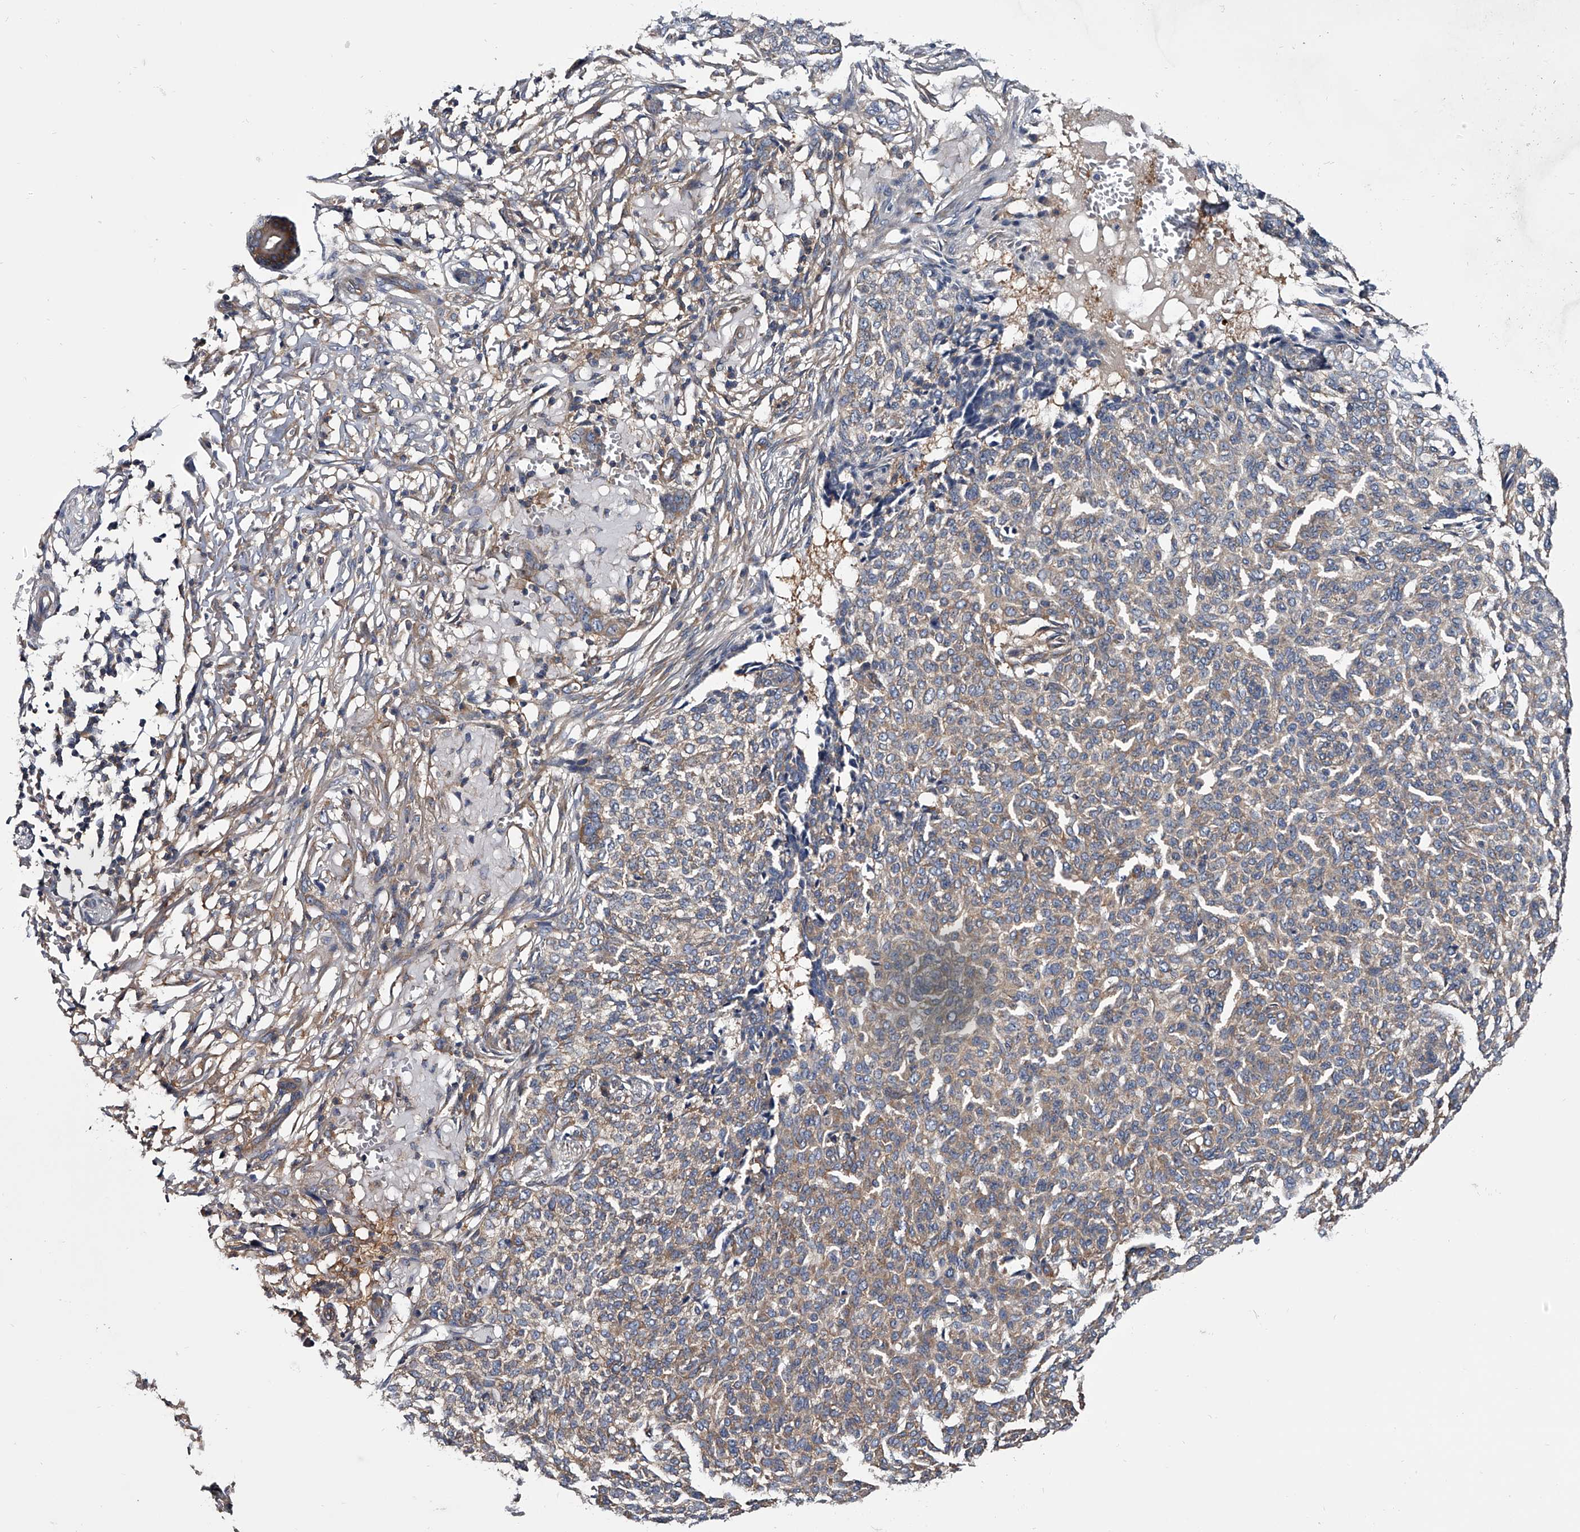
{"staining": {"intensity": "weak", "quantity": "25%-75%", "location": "cytoplasmic/membranous"}, "tissue": "skin cancer", "cell_type": "Tumor cells", "image_type": "cancer", "snomed": [{"axis": "morphology", "description": "Basal cell carcinoma"}, {"axis": "topography", "description": "Skin"}], "caption": "A high-resolution micrograph shows IHC staining of basal cell carcinoma (skin), which displays weak cytoplasmic/membranous positivity in about 25%-75% of tumor cells.", "gene": "GAPVD1", "patient": {"sex": "male", "age": 85}}